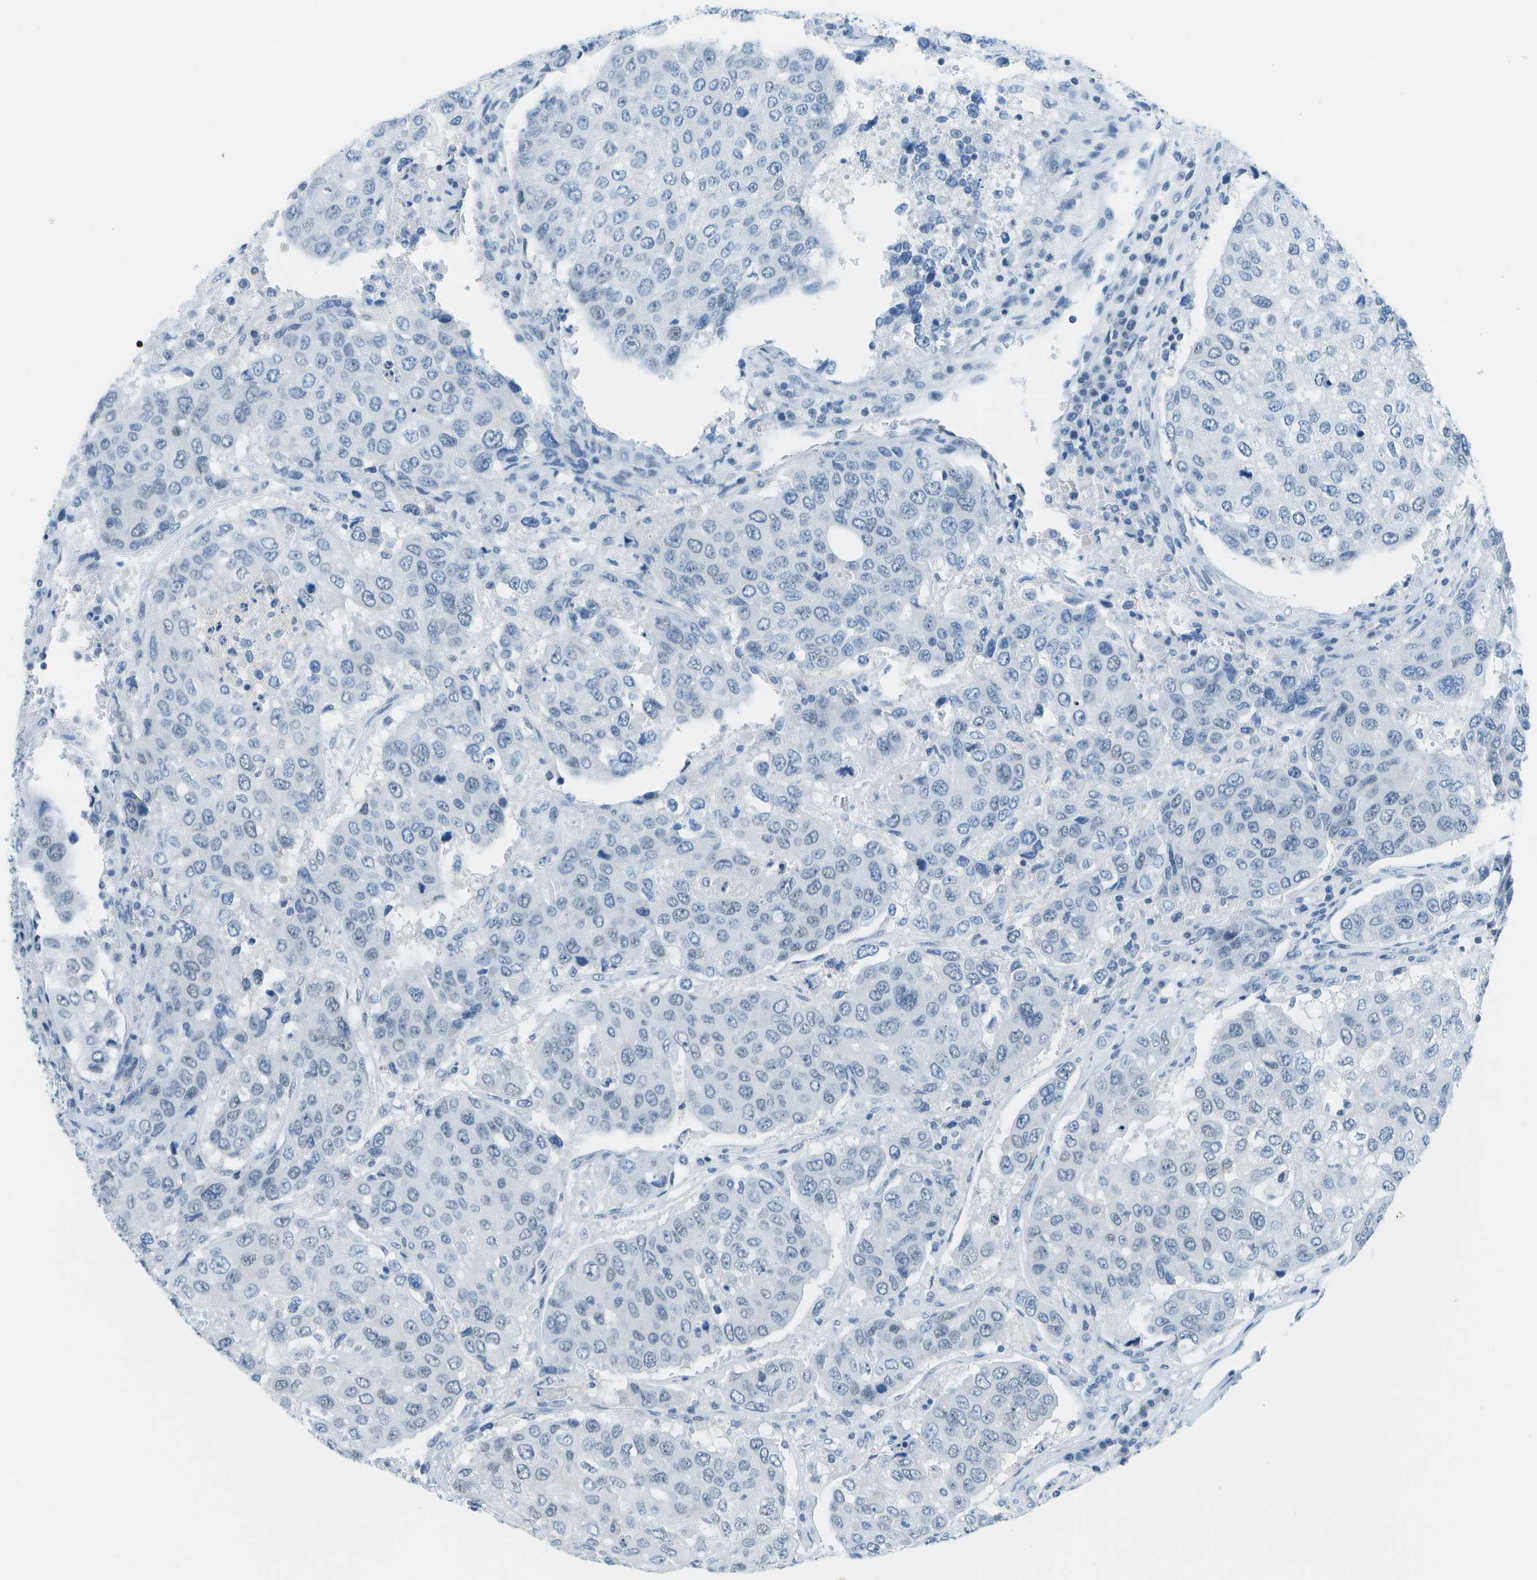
{"staining": {"intensity": "negative", "quantity": "none", "location": "none"}, "tissue": "urothelial cancer", "cell_type": "Tumor cells", "image_type": "cancer", "snomed": [{"axis": "morphology", "description": "Urothelial carcinoma, High grade"}, {"axis": "topography", "description": "Lymph node"}, {"axis": "topography", "description": "Urinary bladder"}], "caption": "The photomicrograph displays no staining of tumor cells in high-grade urothelial carcinoma.", "gene": "NEK11", "patient": {"sex": "male", "age": 51}}